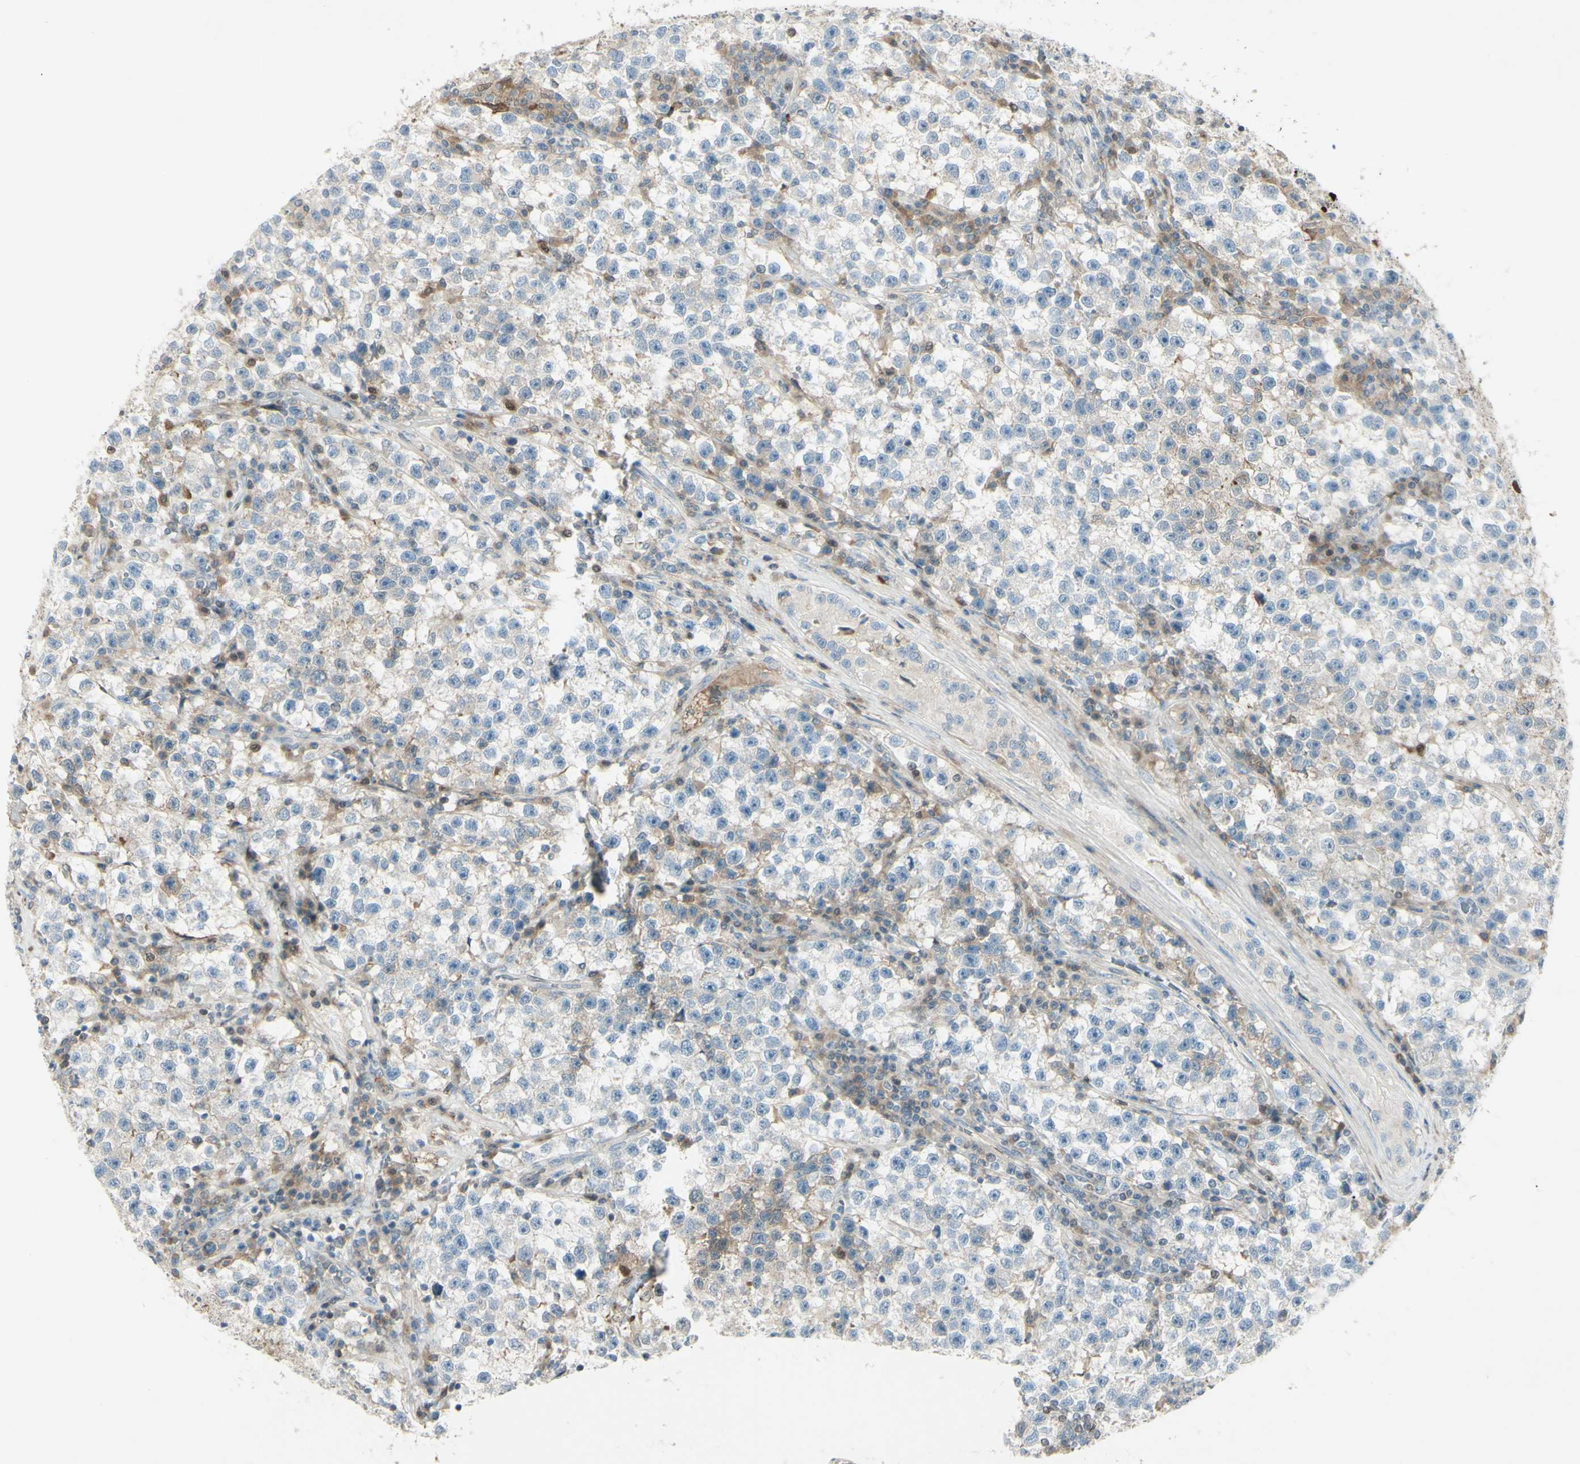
{"staining": {"intensity": "weak", "quantity": "<25%", "location": "cytoplasmic/membranous"}, "tissue": "testis cancer", "cell_type": "Tumor cells", "image_type": "cancer", "snomed": [{"axis": "morphology", "description": "Seminoma, NOS"}, {"axis": "topography", "description": "Testis"}], "caption": "The immunohistochemistry histopathology image has no significant expression in tumor cells of testis seminoma tissue.", "gene": "C1orf159", "patient": {"sex": "male", "age": 22}}